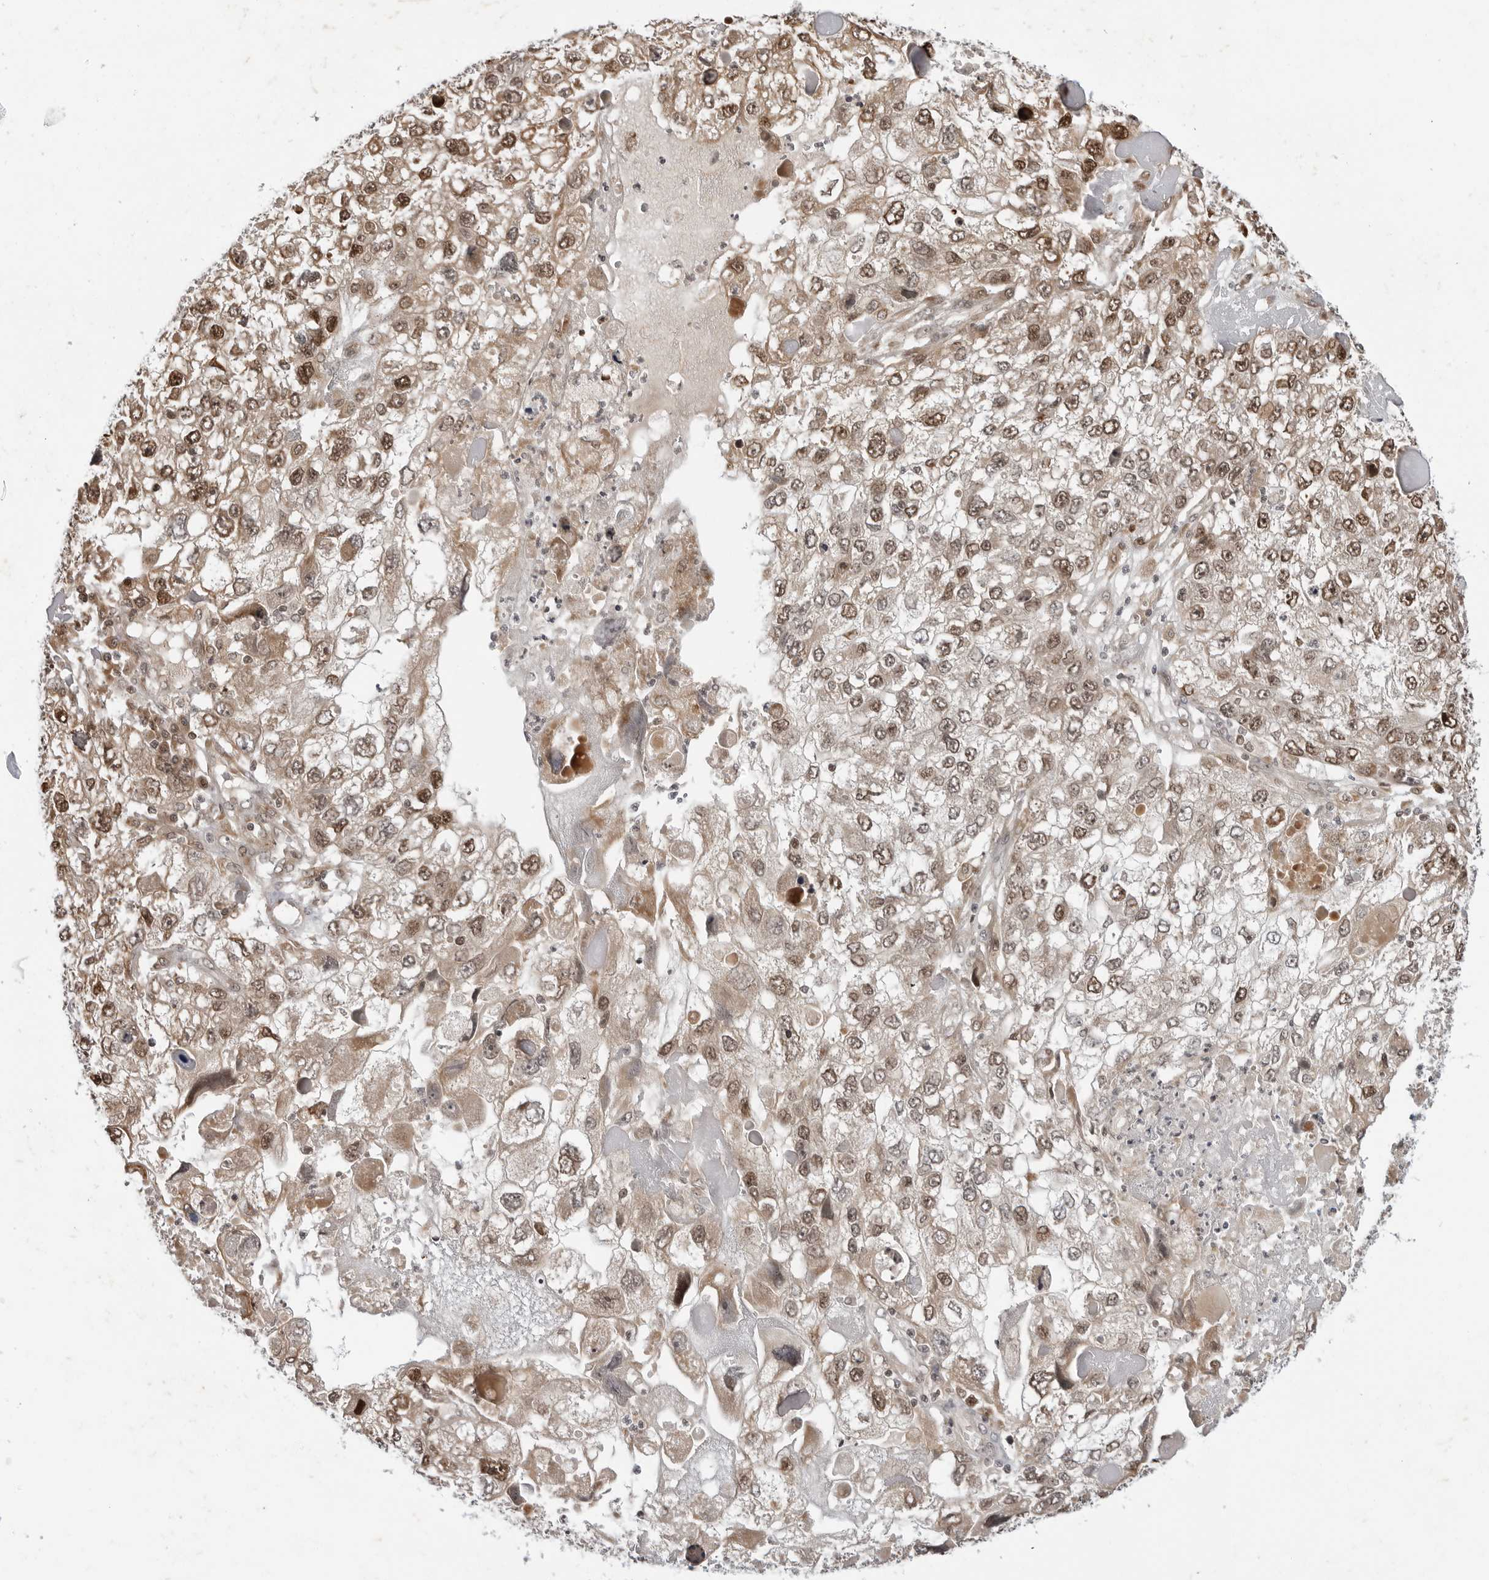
{"staining": {"intensity": "moderate", "quantity": ">75%", "location": "cytoplasmic/membranous,nuclear"}, "tissue": "endometrial cancer", "cell_type": "Tumor cells", "image_type": "cancer", "snomed": [{"axis": "morphology", "description": "Adenocarcinoma, NOS"}, {"axis": "topography", "description": "Endometrium"}], "caption": "Protein staining reveals moderate cytoplasmic/membranous and nuclear staining in about >75% of tumor cells in endometrial cancer. (brown staining indicates protein expression, while blue staining denotes nuclei).", "gene": "TIPRL", "patient": {"sex": "female", "age": 49}}